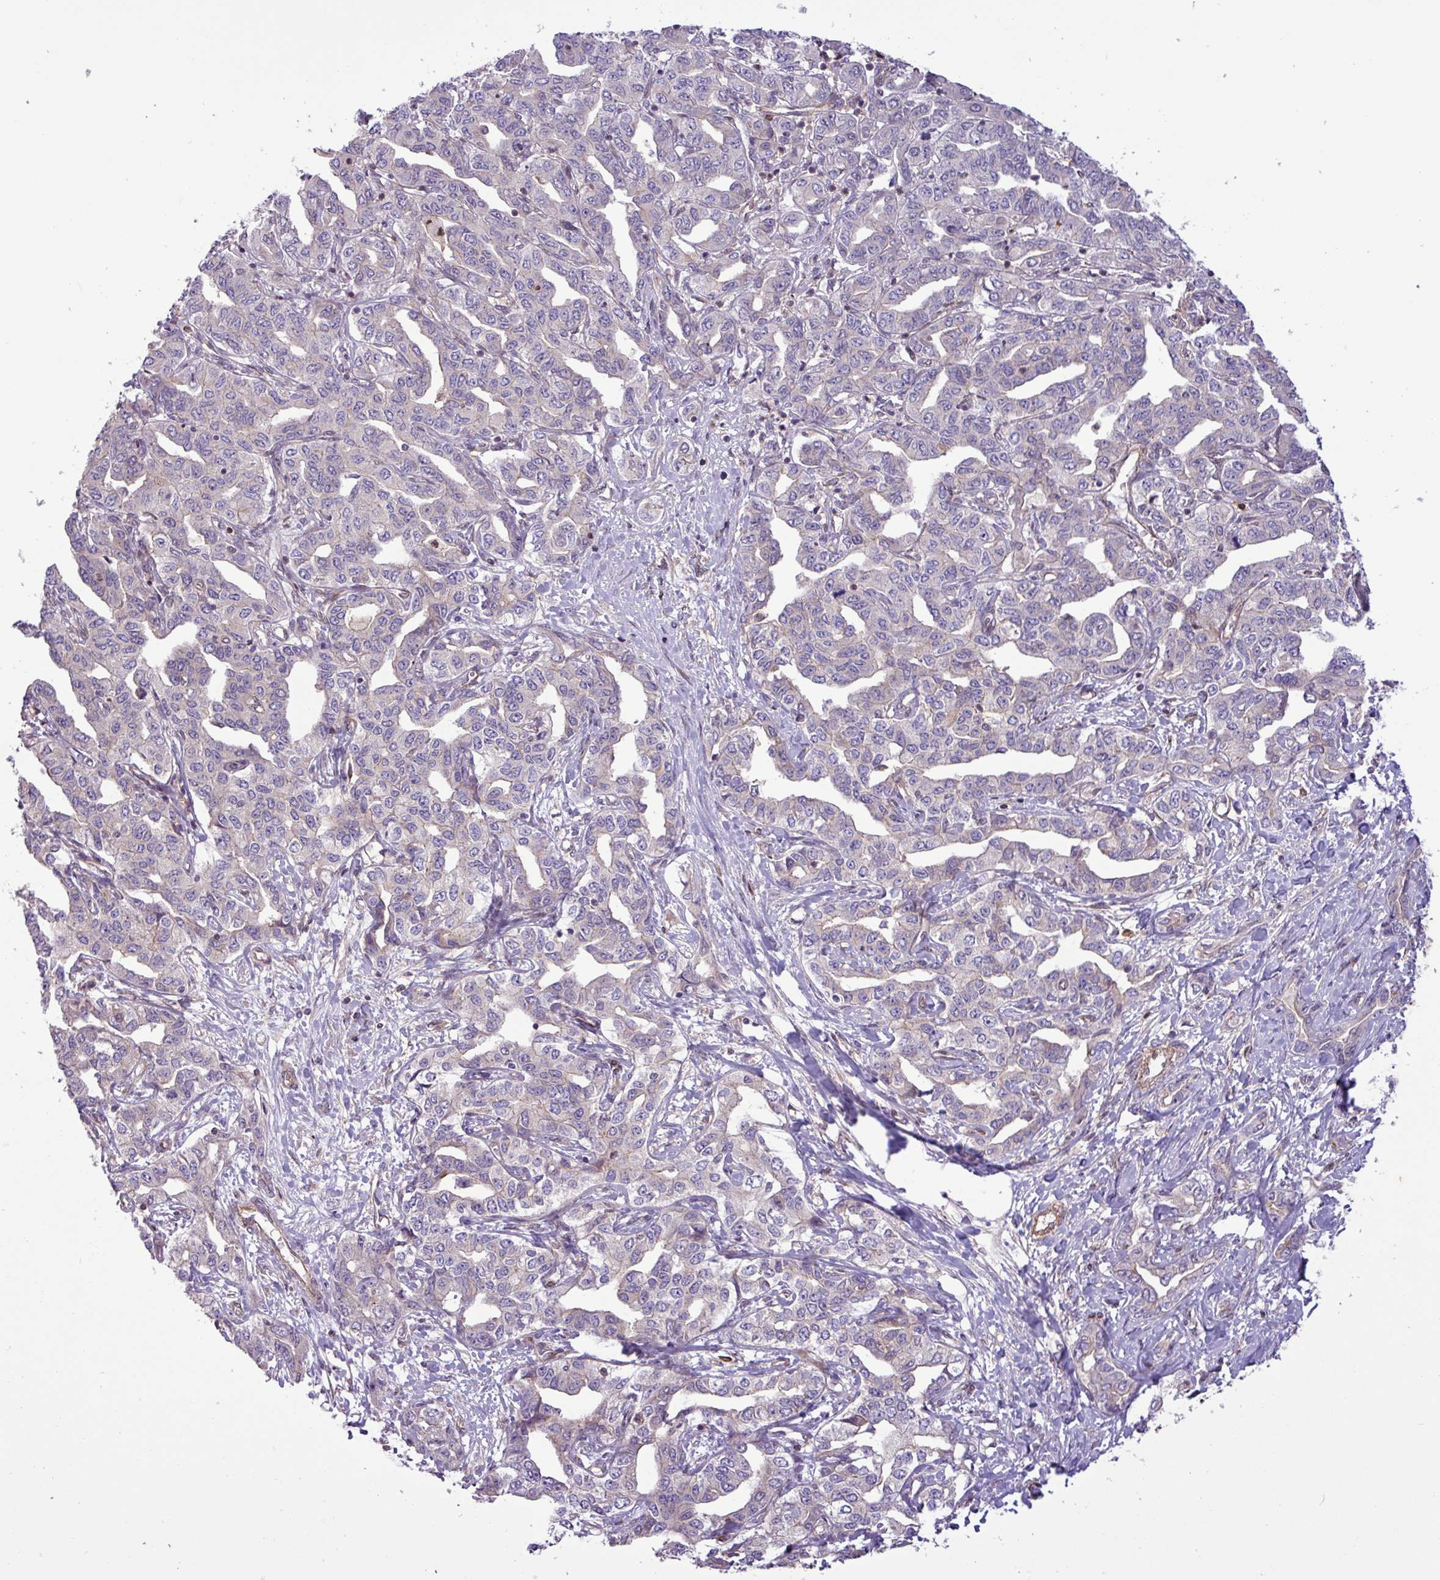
{"staining": {"intensity": "negative", "quantity": "none", "location": "none"}, "tissue": "liver cancer", "cell_type": "Tumor cells", "image_type": "cancer", "snomed": [{"axis": "morphology", "description": "Cholangiocarcinoma"}, {"axis": "topography", "description": "Liver"}], "caption": "There is no significant staining in tumor cells of liver cholangiocarcinoma. (DAB immunohistochemistry (IHC) visualized using brightfield microscopy, high magnification).", "gene": "CNTRL", "patient": {"sex": "male", "age": 59}}